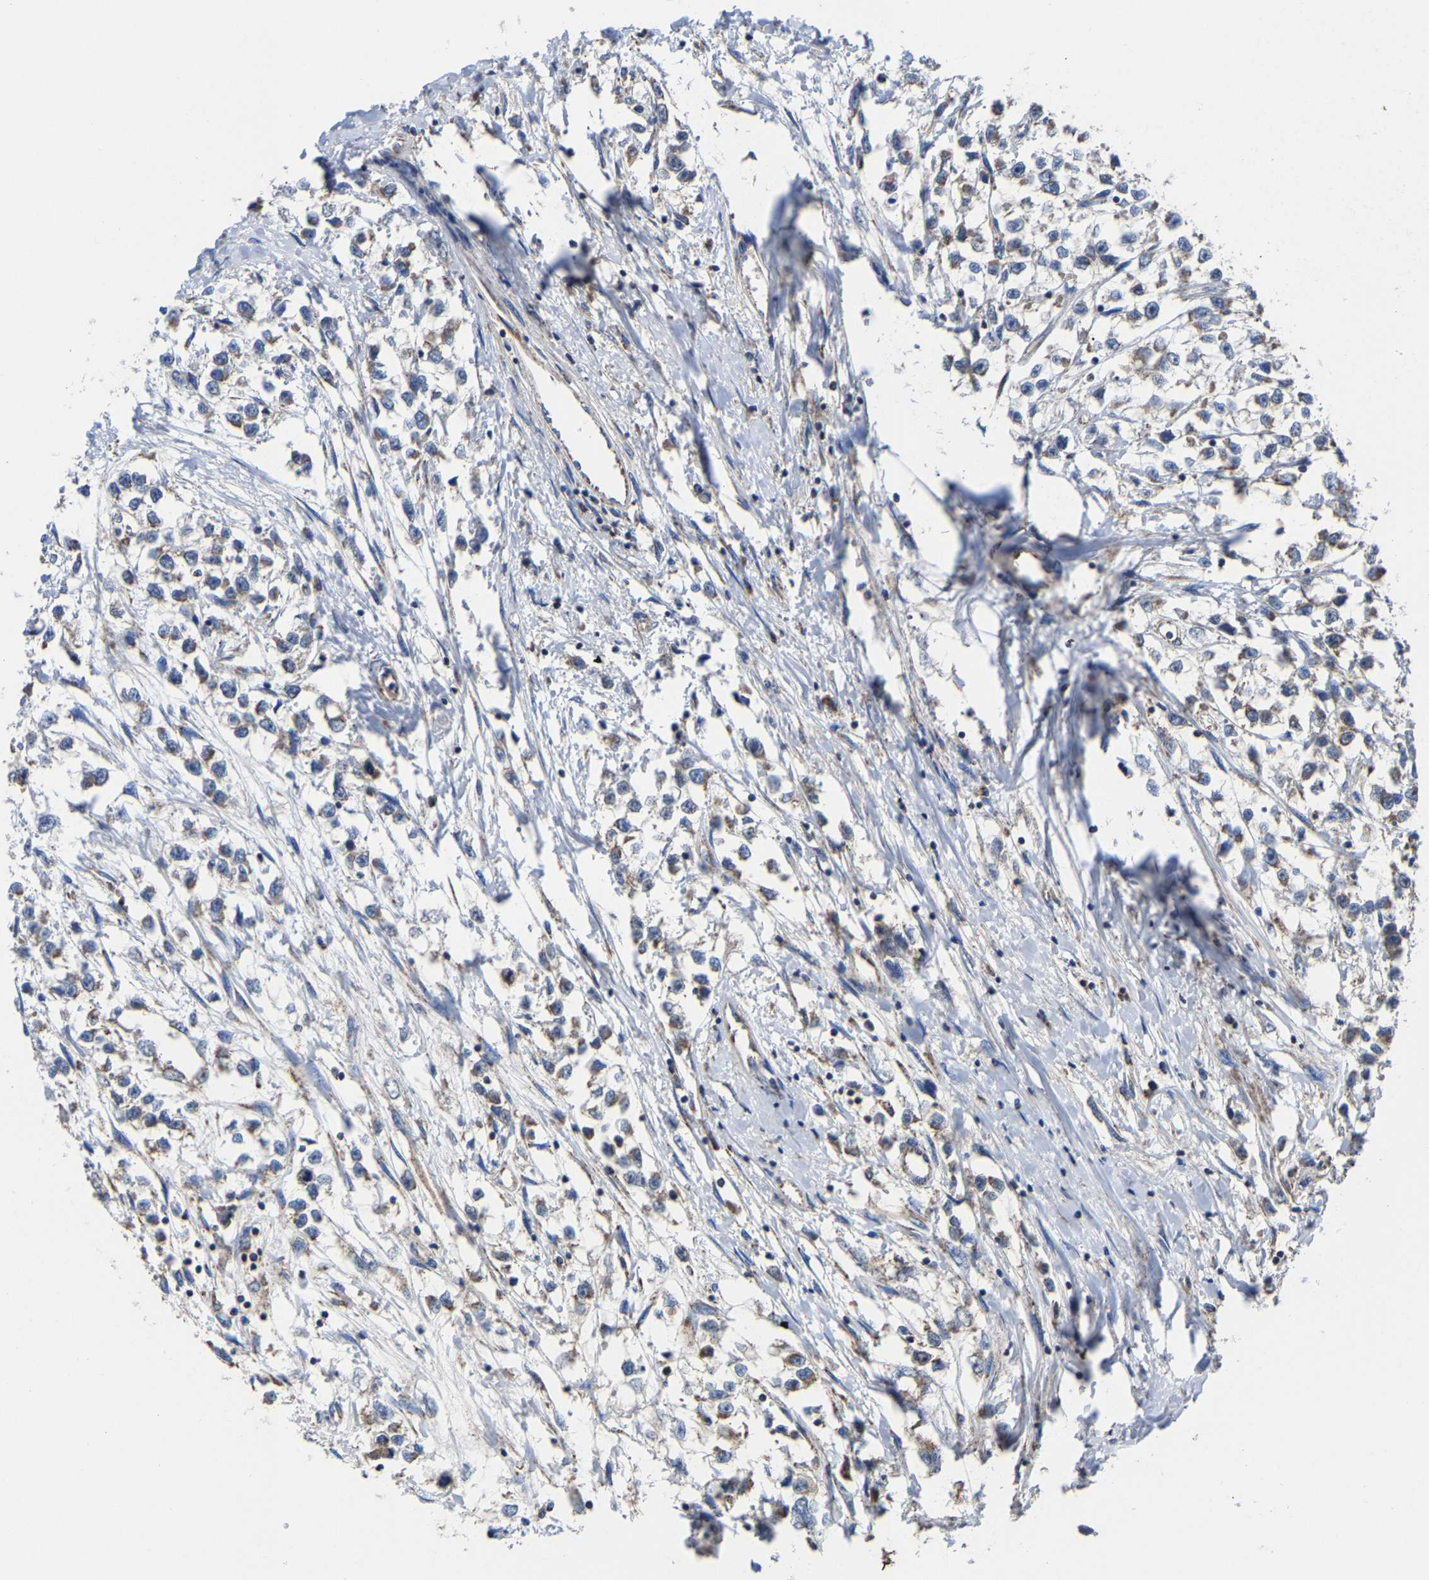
{"staining": {"intensity": "weak", "quantity": "25%-75%", "location": "cytoplasmic/membranous"}, "tissue": "testis cancer", "cell_type": "Tumor cells", "image_type": "cancer", "snomed": [{"axis": "morphology", "description": "Seminoma, NOS"}, {"axis": "morphology", "description": "Carcinoma, Embryonal, NOS"}, {"axis": "topography", "description": "Testis"}], "caption": "This is an image of IHC staining of testis cancer, which shows weak staining in the cytoplasmic/membranous of tumor cells.", "gene": "ZCCHC7", "patient": {"sex": "male", "age": 51}}